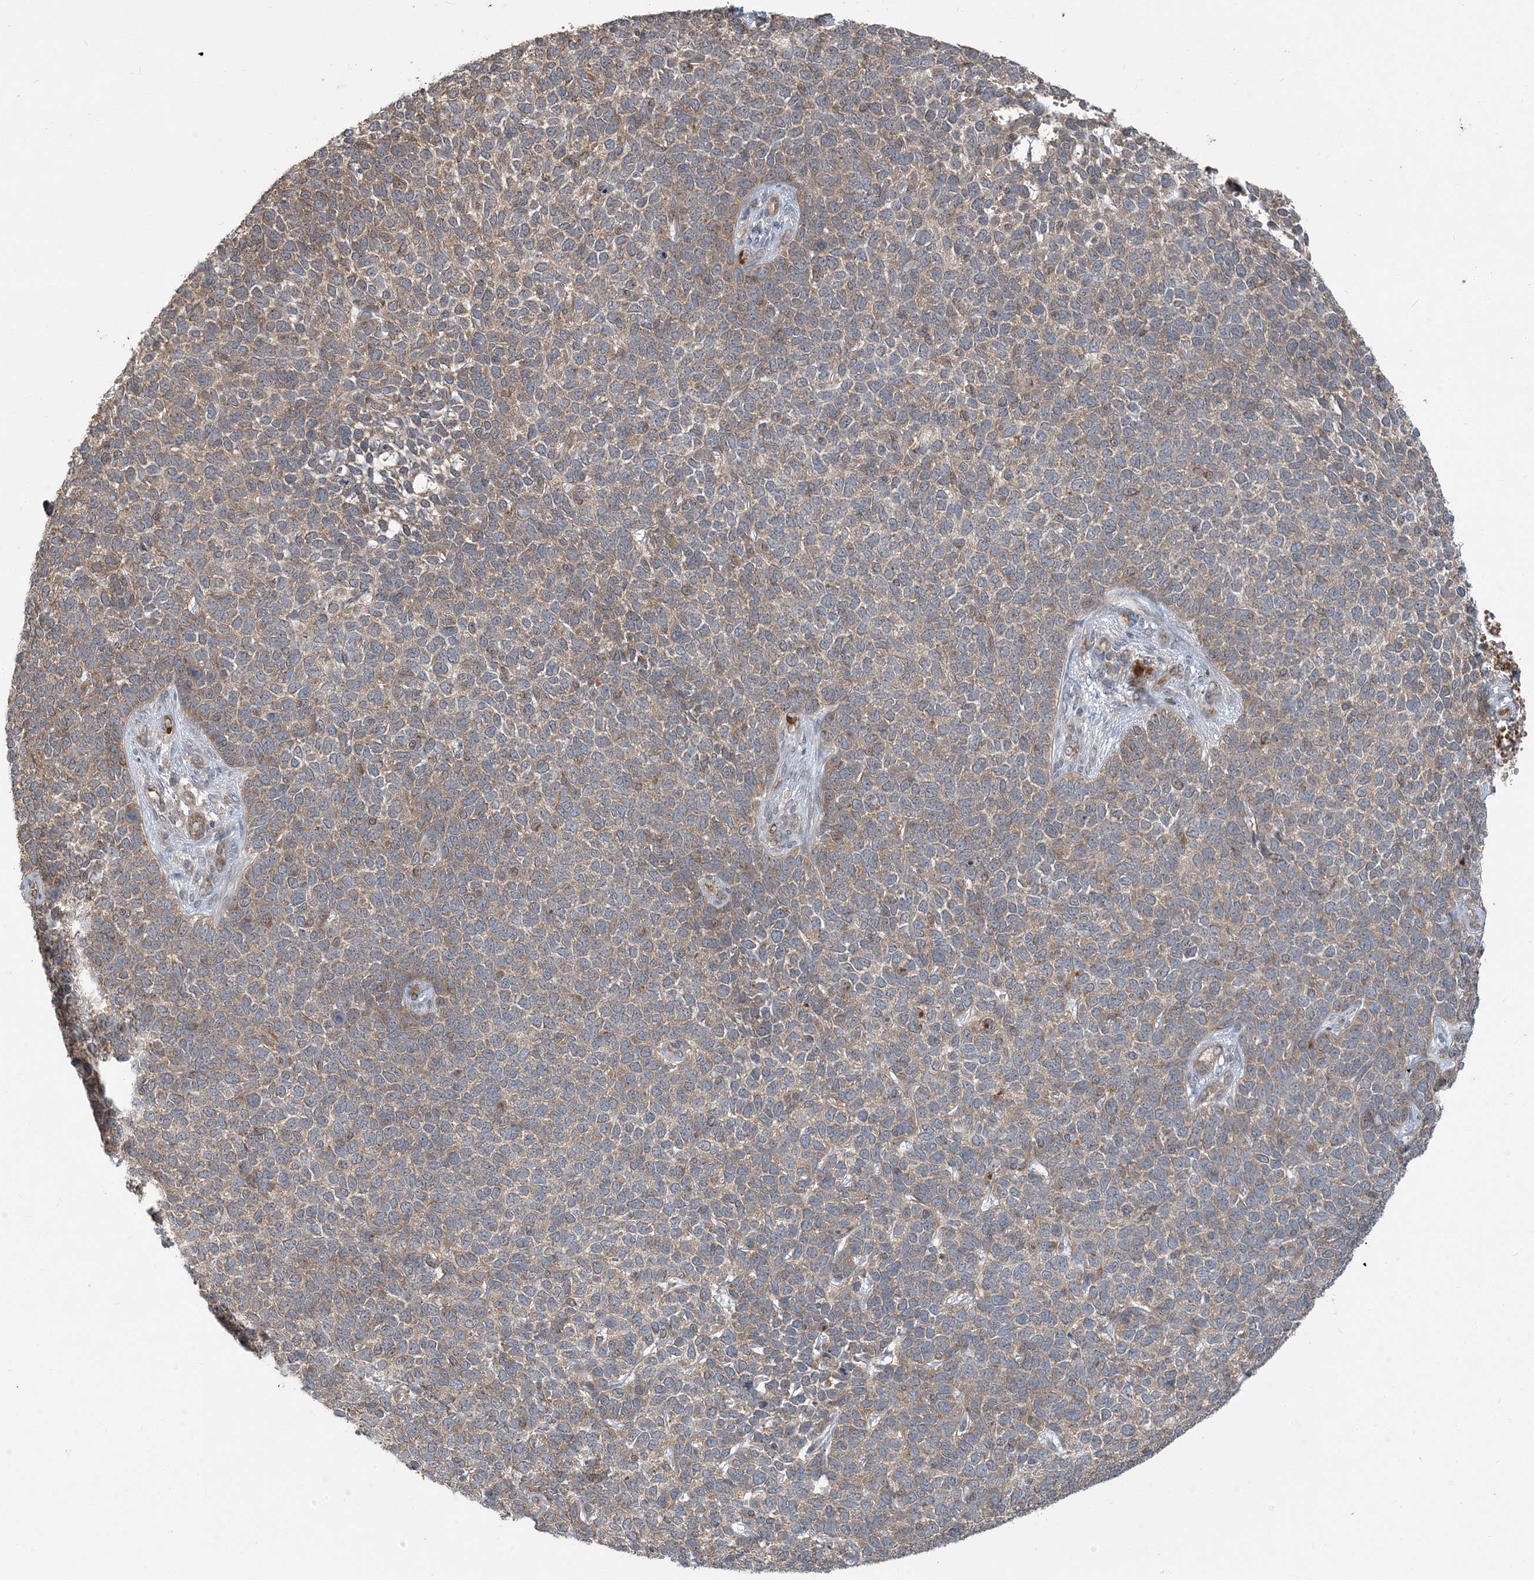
{"staining": {"intensity": "moderate", "quantity": ">75%", "location": "cytoplasmic/membranous"}, "tissue": "skin cancer", "cell_type": "Tumor cells", "image_type": "cancer", "snomed": [{"axis": "morphology", "description": "Basal cell carcinoma"}, {"axis": "topography", "description": "Skin"}], "caption": "IHC (DAB (3,3'-diaminobenzidine)) staining of human skin basal cell carcinoma reveals moderate cytoplasmic/membranous protein positivity in approximately >75% of tumor cells.", "gene": "ERI2", "patient": {"sex": "female", "age": 84}}